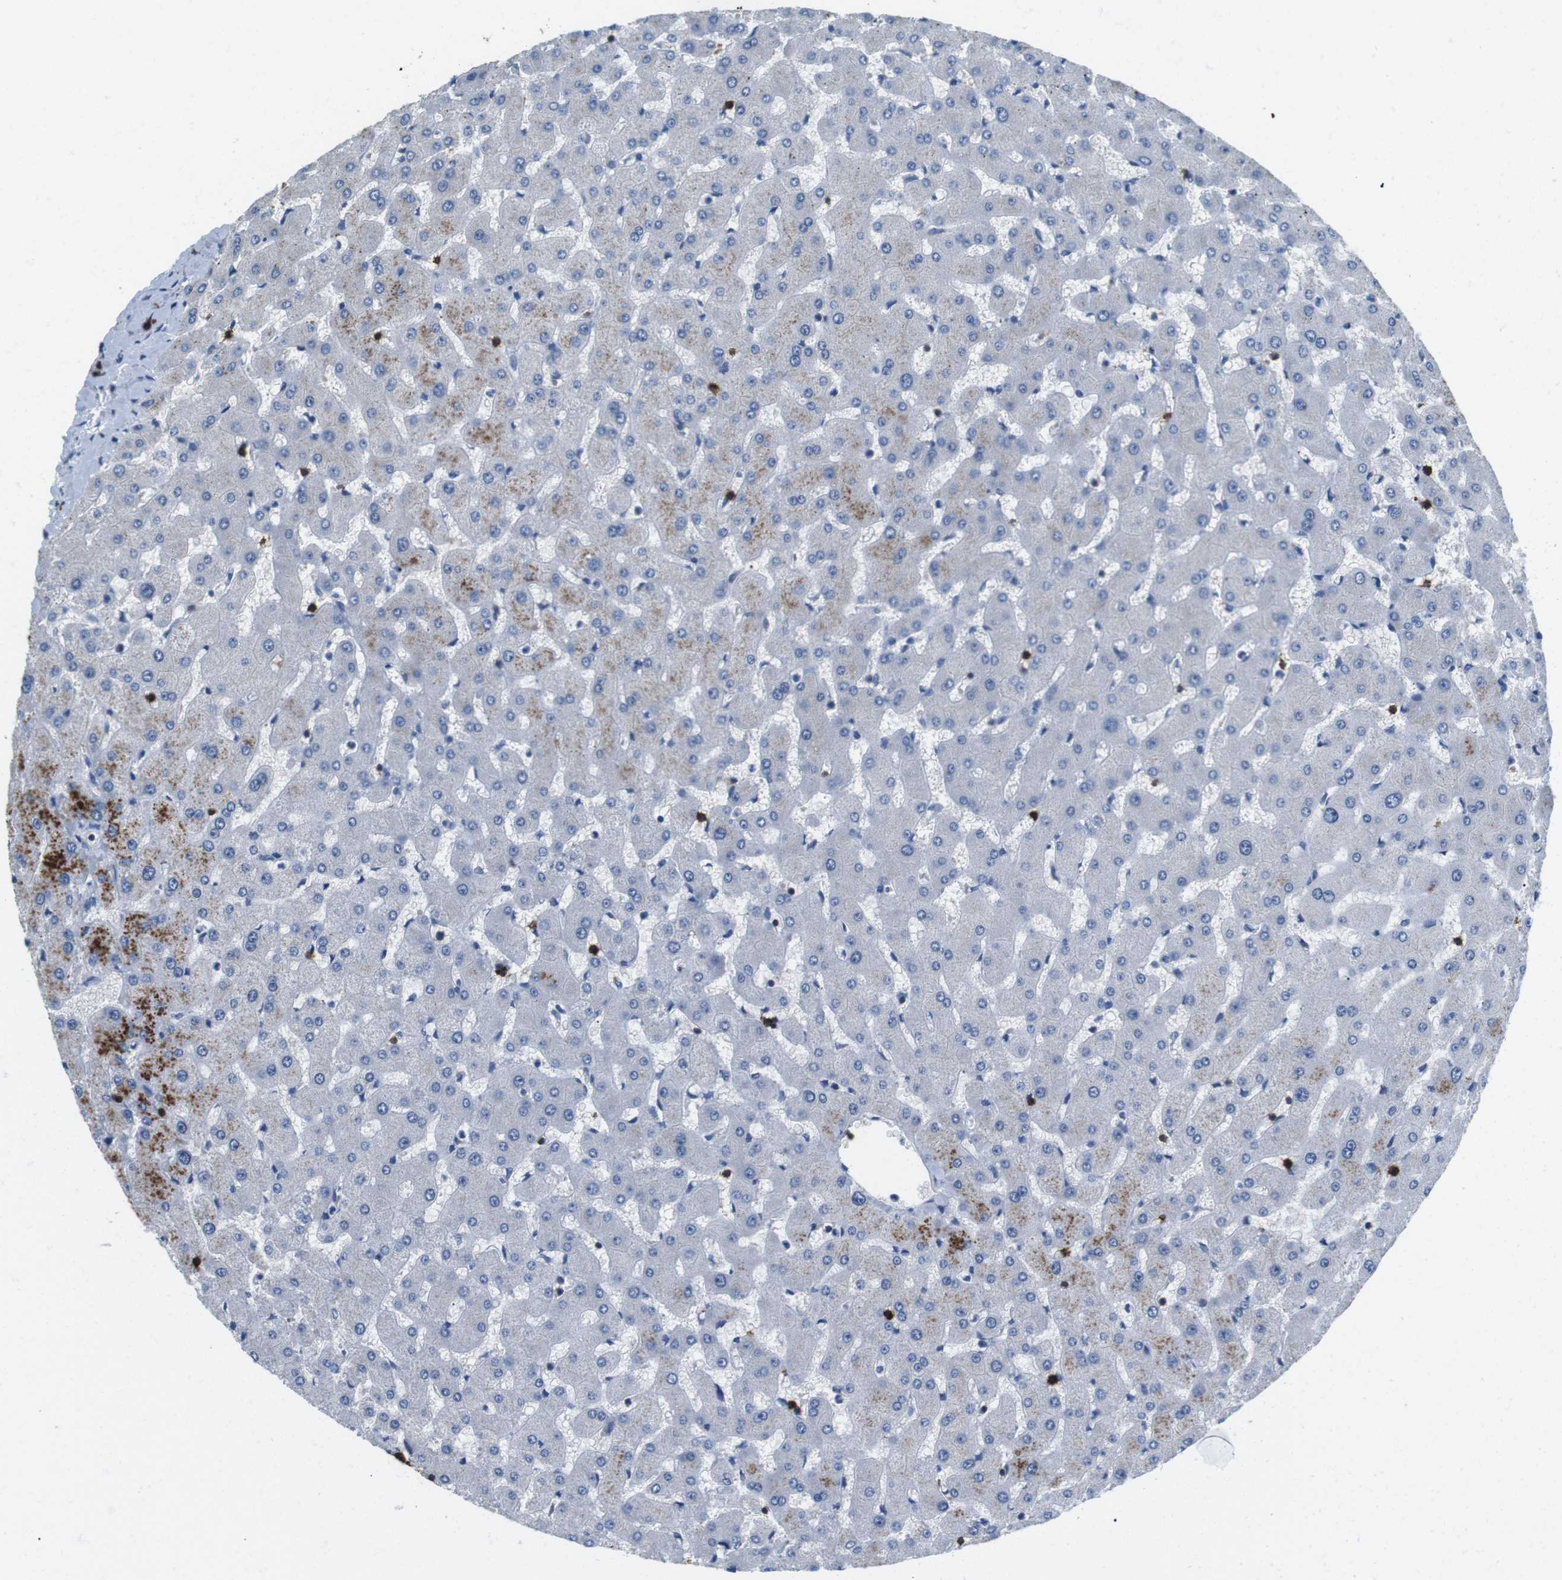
{"staining": {"intensity": "negative", "quantity": "none", "location": "none"}, "tissue": "liver", "cell_type": "Cholangiocytes", "image_type": "normal", "snomed": [{"axis": "morphology", "description": "Normal tissue, NOS"}, {"axis": "topography", "description": "Liver"}], "caption": "IHC histopathology image of benign liver: human liver stained with DAB demonstrates no significant protein staining in cholangiocytes. (Brightfield microscopy of DAB (3,3'-diaminobenzidine) IHC at high magnification).", "gene": "CD6", "patient": {"sex": "female", "age": 63}}